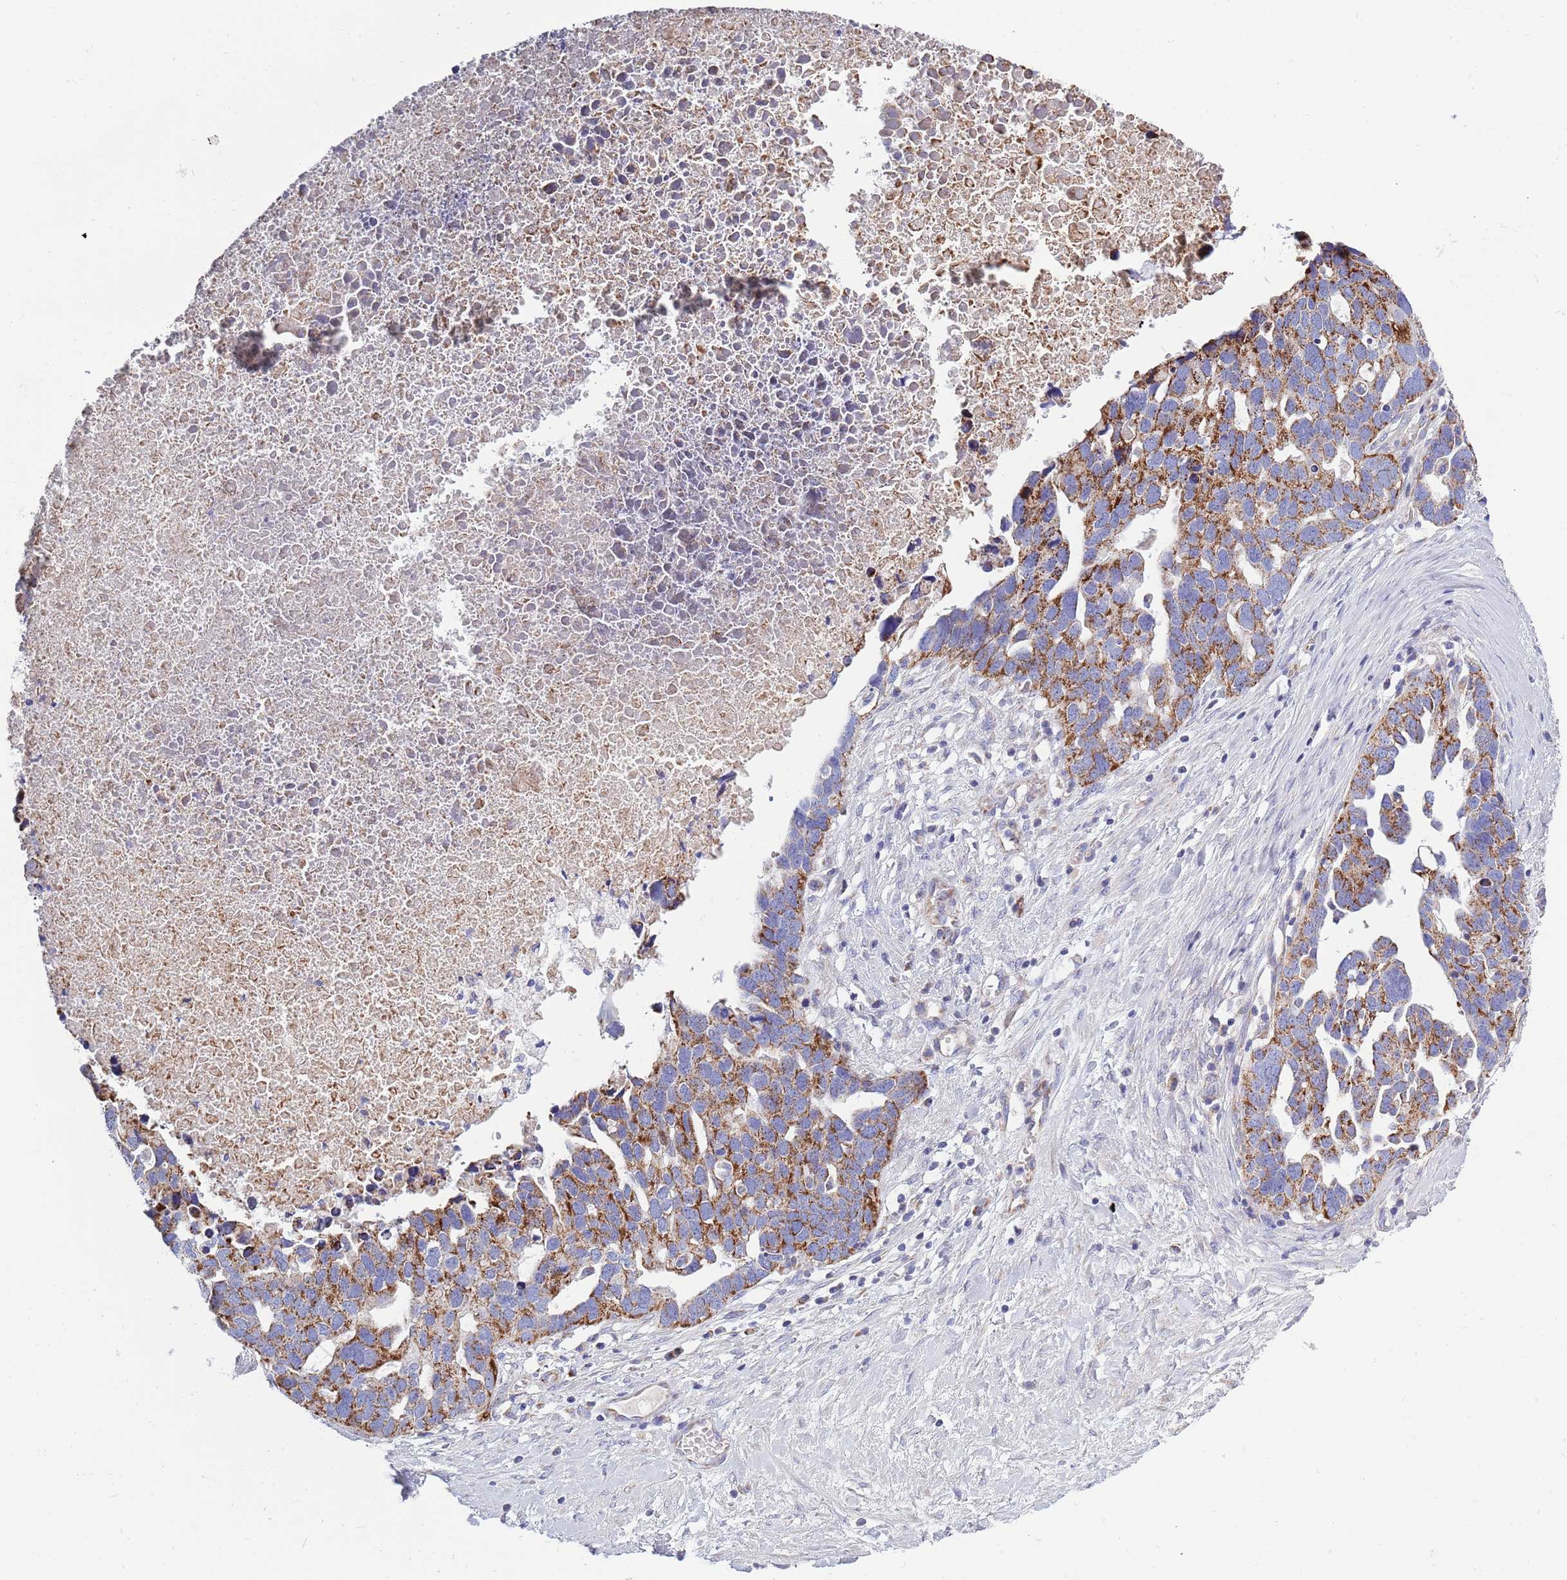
{"staining": {"intensity": "strong", "quantity": ">75%", "location": "cytoplasmic/membranous"}, "tissue": "ovarian cancer", "cell_type": "Tumor cells", "image_type": "cancer", "snomed": [{"axis": "morphology", "description": "Cystadenocarcinoma, serous, NOS"}, {"axis": "topography", "description": "Ovary"}], "caption": "The immunohistochemical stain highlights strong cytoplasmic/membranous staining in tumor cells of serous cystadenocarcinoma (ovarian) tissue.", "gene": "EMC8", "patient": {"sex": "female", "age": 54}}